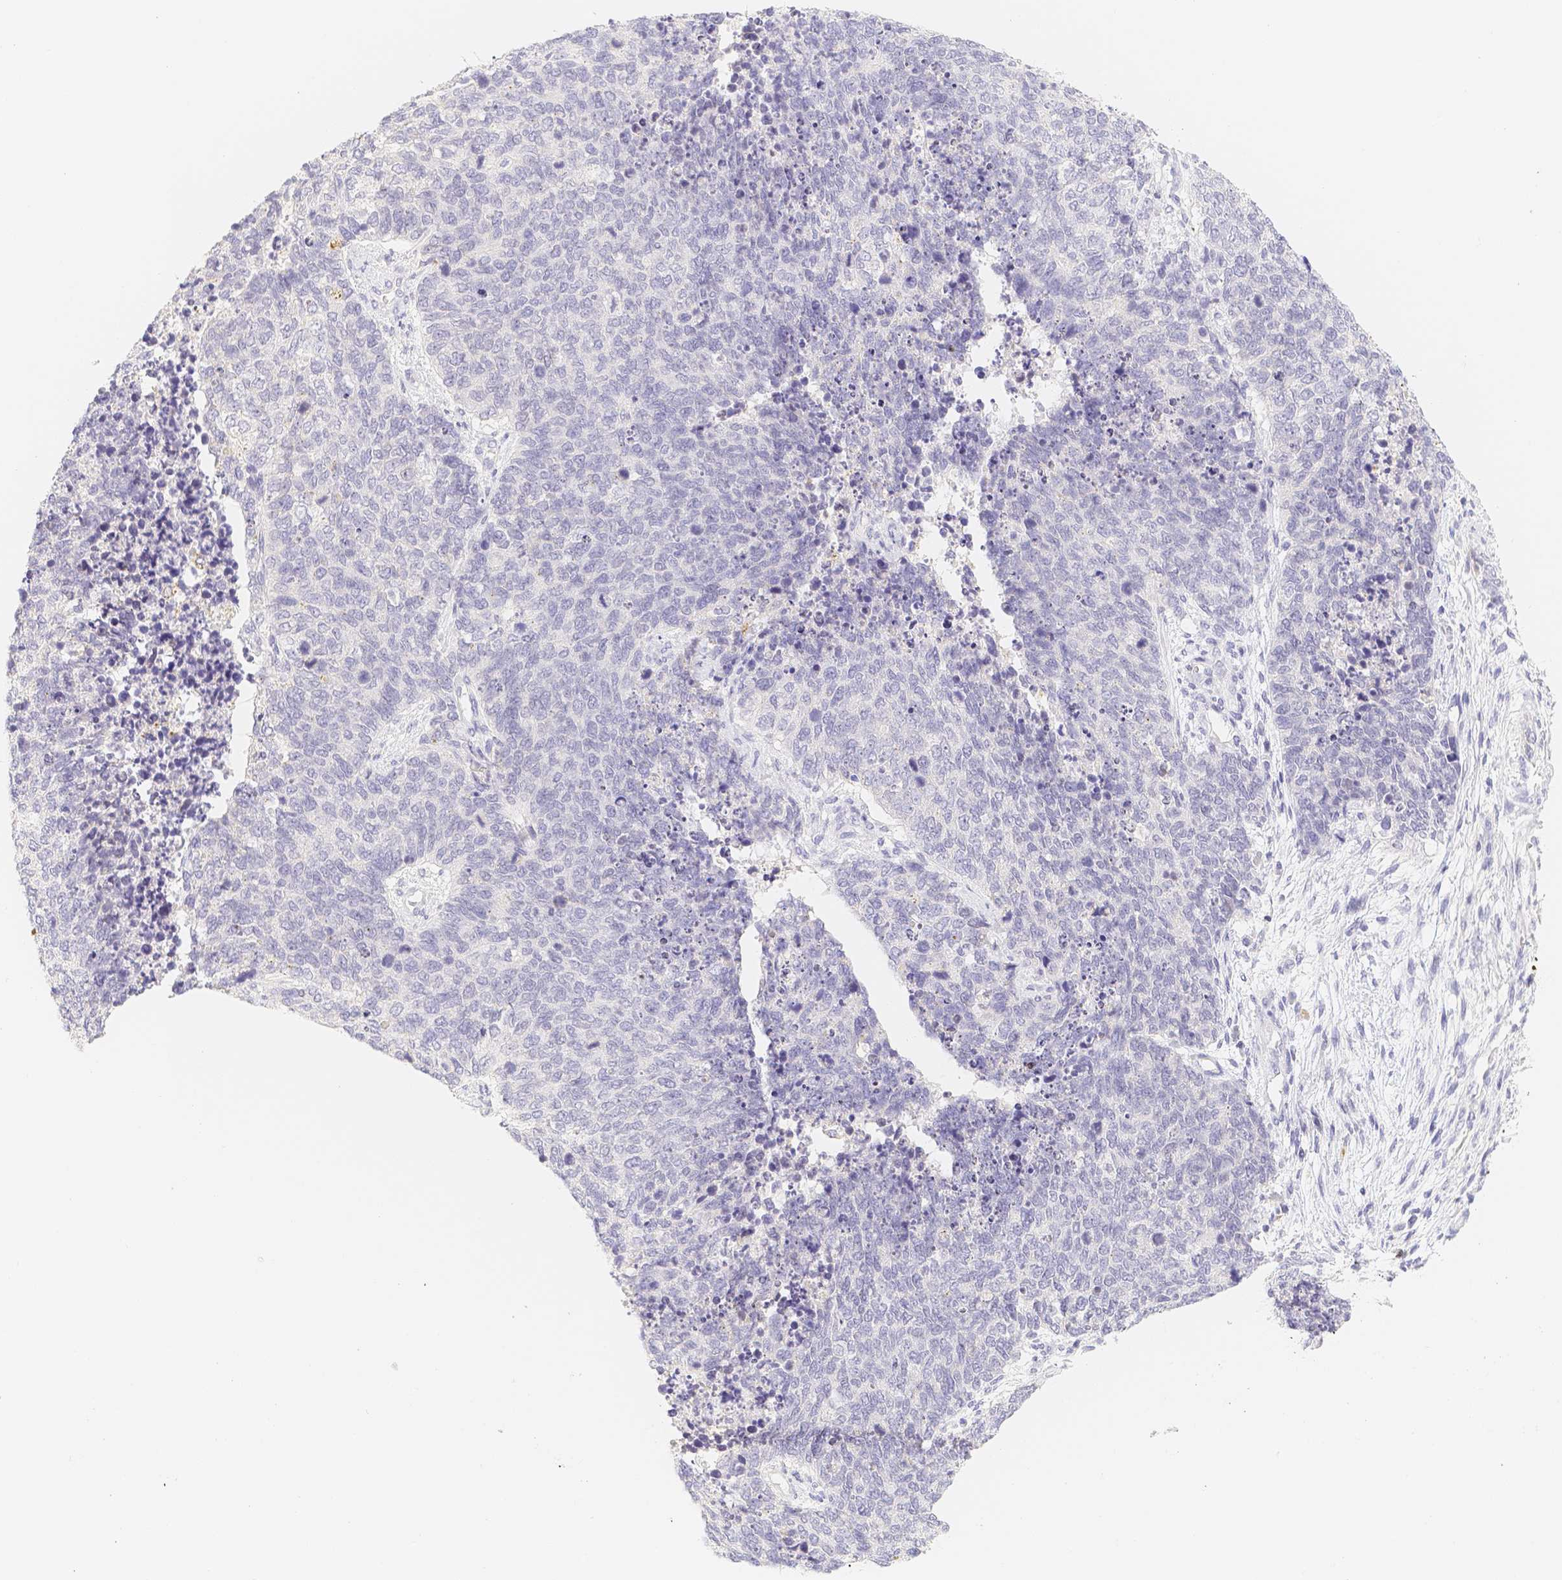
{"staining": {"intensity": "negative", "quantity": "none", "location": "none"}, "tissue": "cervical cancer", "cell_type": "Tumor cells", "image_type": "cancer", "snomed": [{"axis": "morphology", "description": "Squamous cell carcinoma, NOS"}, {"axis": "topography", "description": "Cervix"}], "caption": "This histopathology image is of cervical cancer stained with immunohistochemistry (IHC) to label a protein in brown with the nuclei are counter-stained blue. There is no expression in tumor cells.", "gene": "PADI4", "patient": {"sex": "female", "age": 63}}